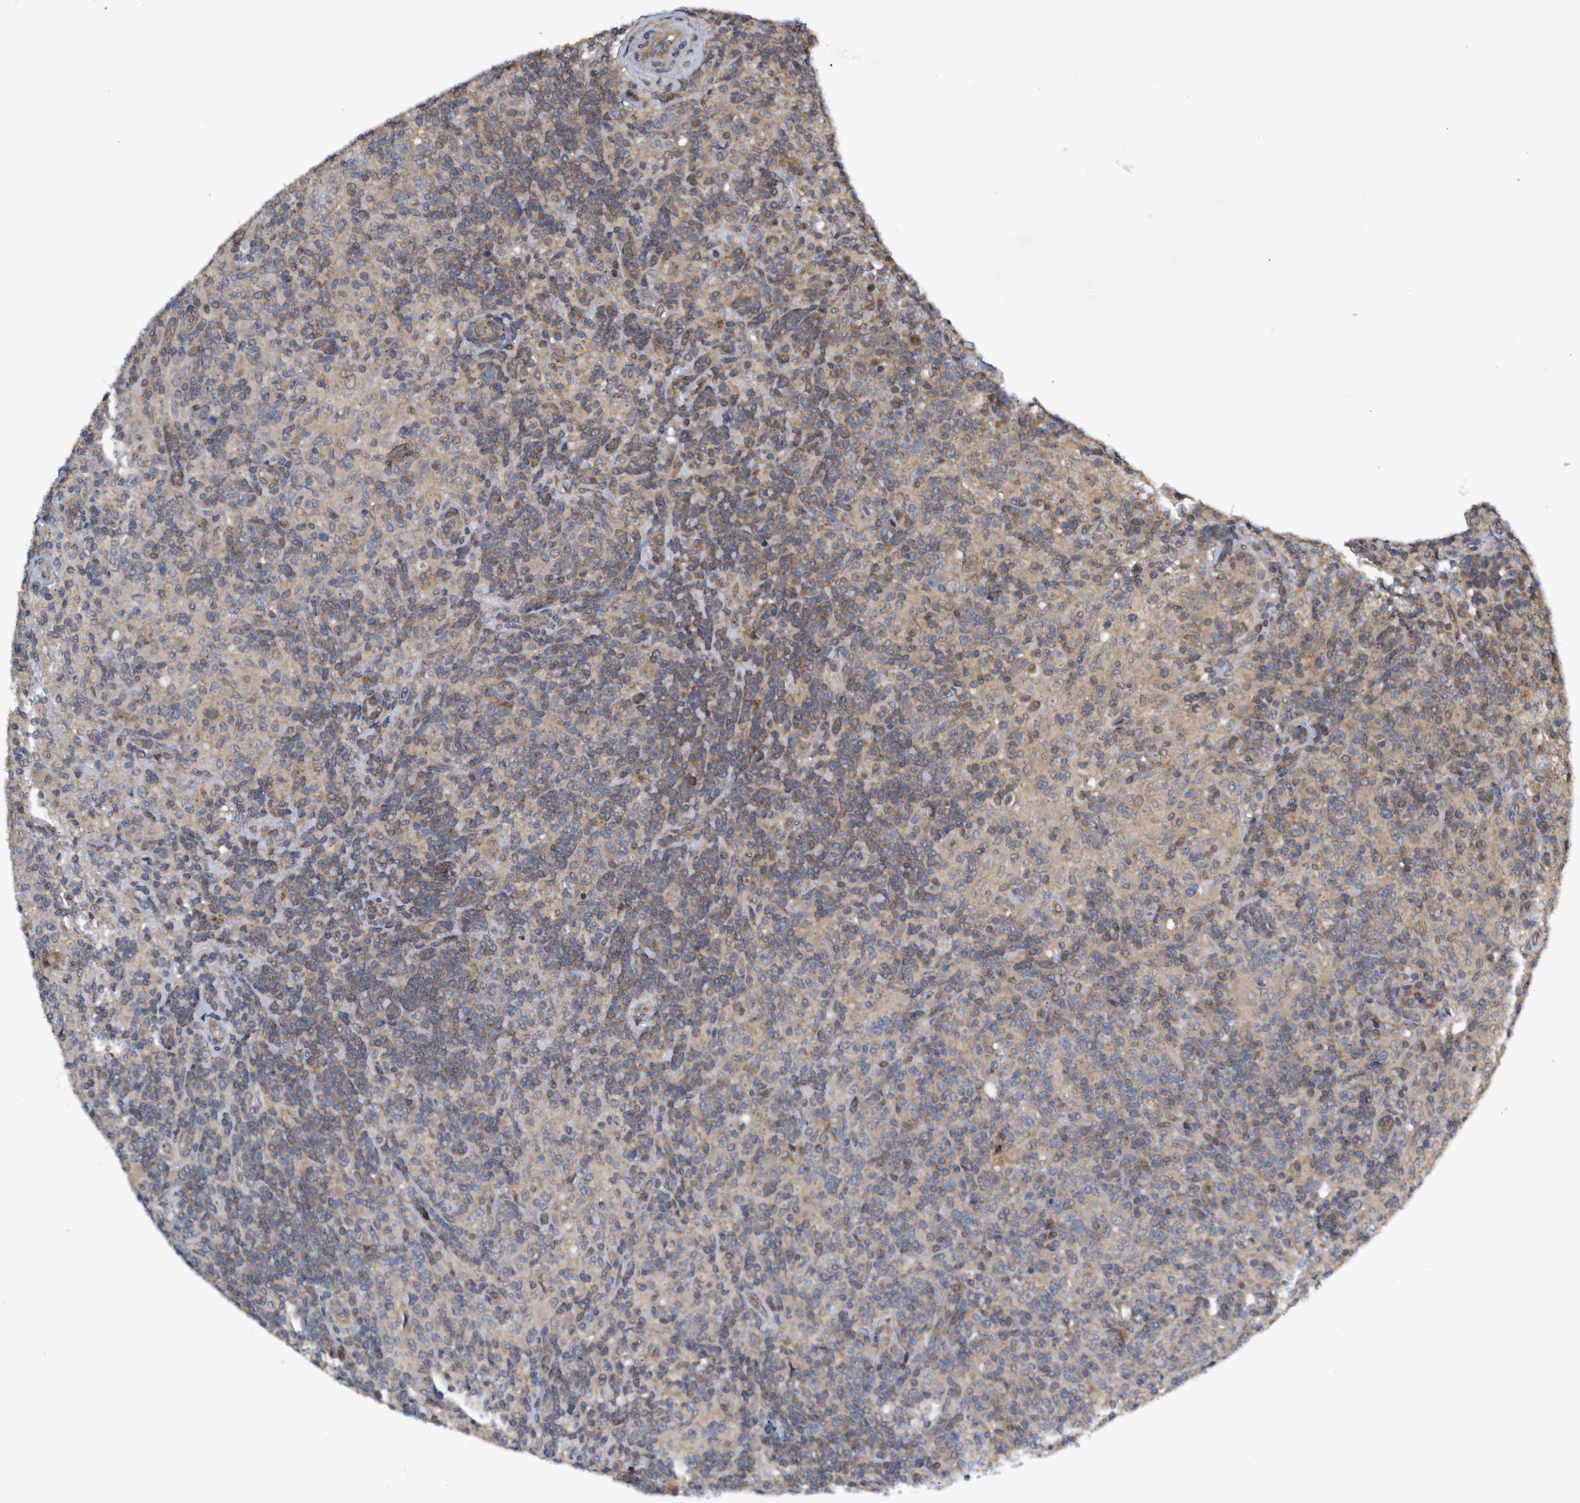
{"staining": {"intensity": "weak", "quantity": "<25%", "location": "cytoplasmic/membranous"}, "tissue": "lymphoma", "cell_type": "Tumor cells", "image_type": "cancer", "snomed": [{"axis": "morphology", "description": "Hodgkin's disease, NOS"}, {"axis": "topography", "description": "Lymph node"}], "caption": "Immunohistochemistry of human Hodgkin's disease shows no expression in tumor cells. The staining was performed using DAB (3,3'-diaminobenzidine) to visualize the protein expression in brown, while the nuclei were stained in blue with hematoxylin (Magnification: 20x).", "gene": "TRIM65", "patient": {"sex": "male", "age": 70}}